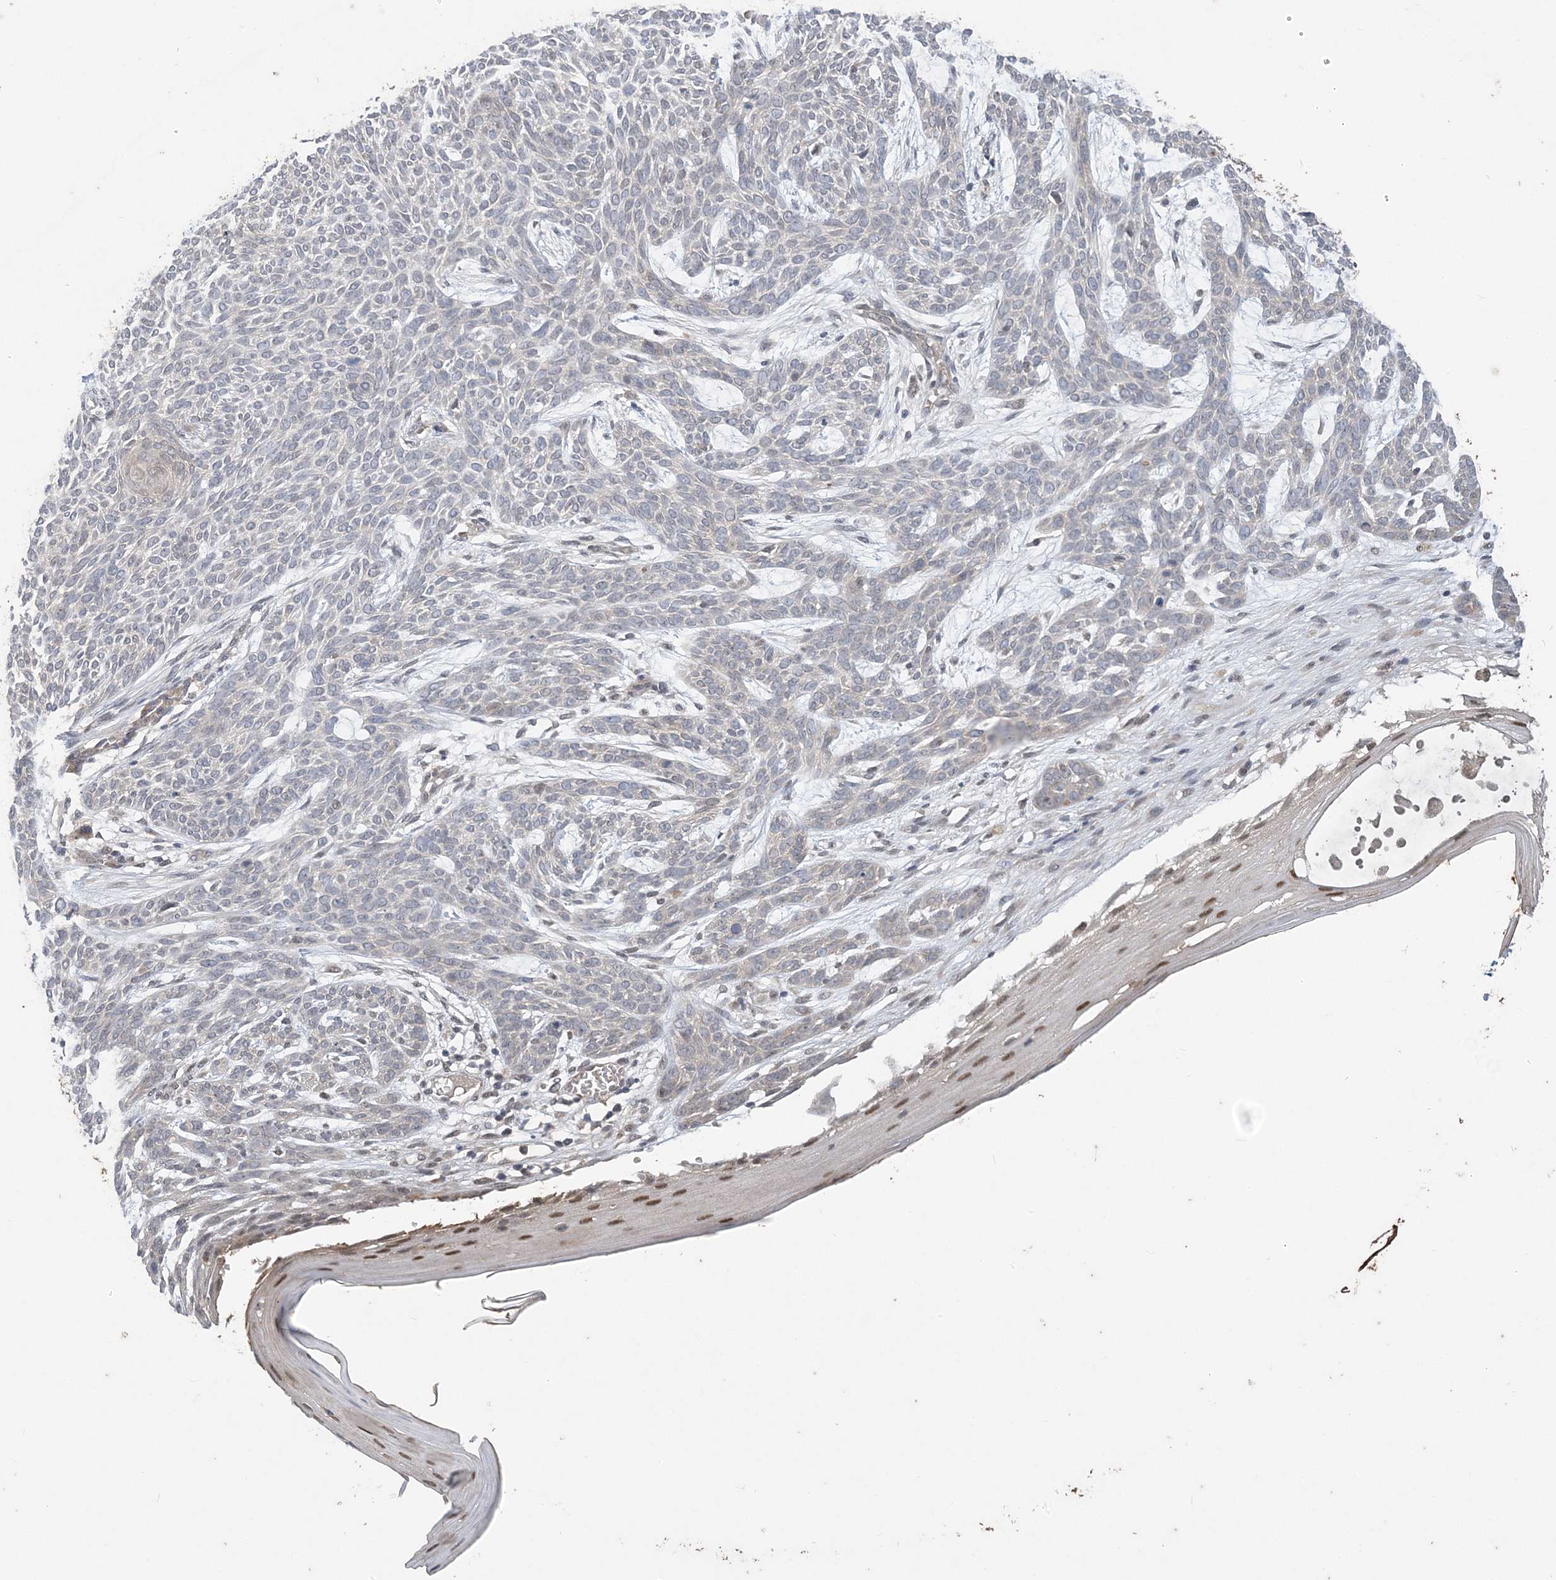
{"staining": {"intensity": "negative", "quantity": "none", "location": "none"}, "tissue": "skin cancer", "cell_type": "Tumor cells", "image_type": "cancer", "snomed": [{"axis": "morphology", "description": "Basal cell carcinoma"}, {"axis": "topography", "description": "Skin"}], "caption": "High power microscopy image of an immunohistochemistry image of skin basal cell carcinoma, revealing no significant positivity in tumor cells. (DAB IHC, high magnification).", "gene": "ZBTB7A", "patient": {"sex": "female", "age": 59}}